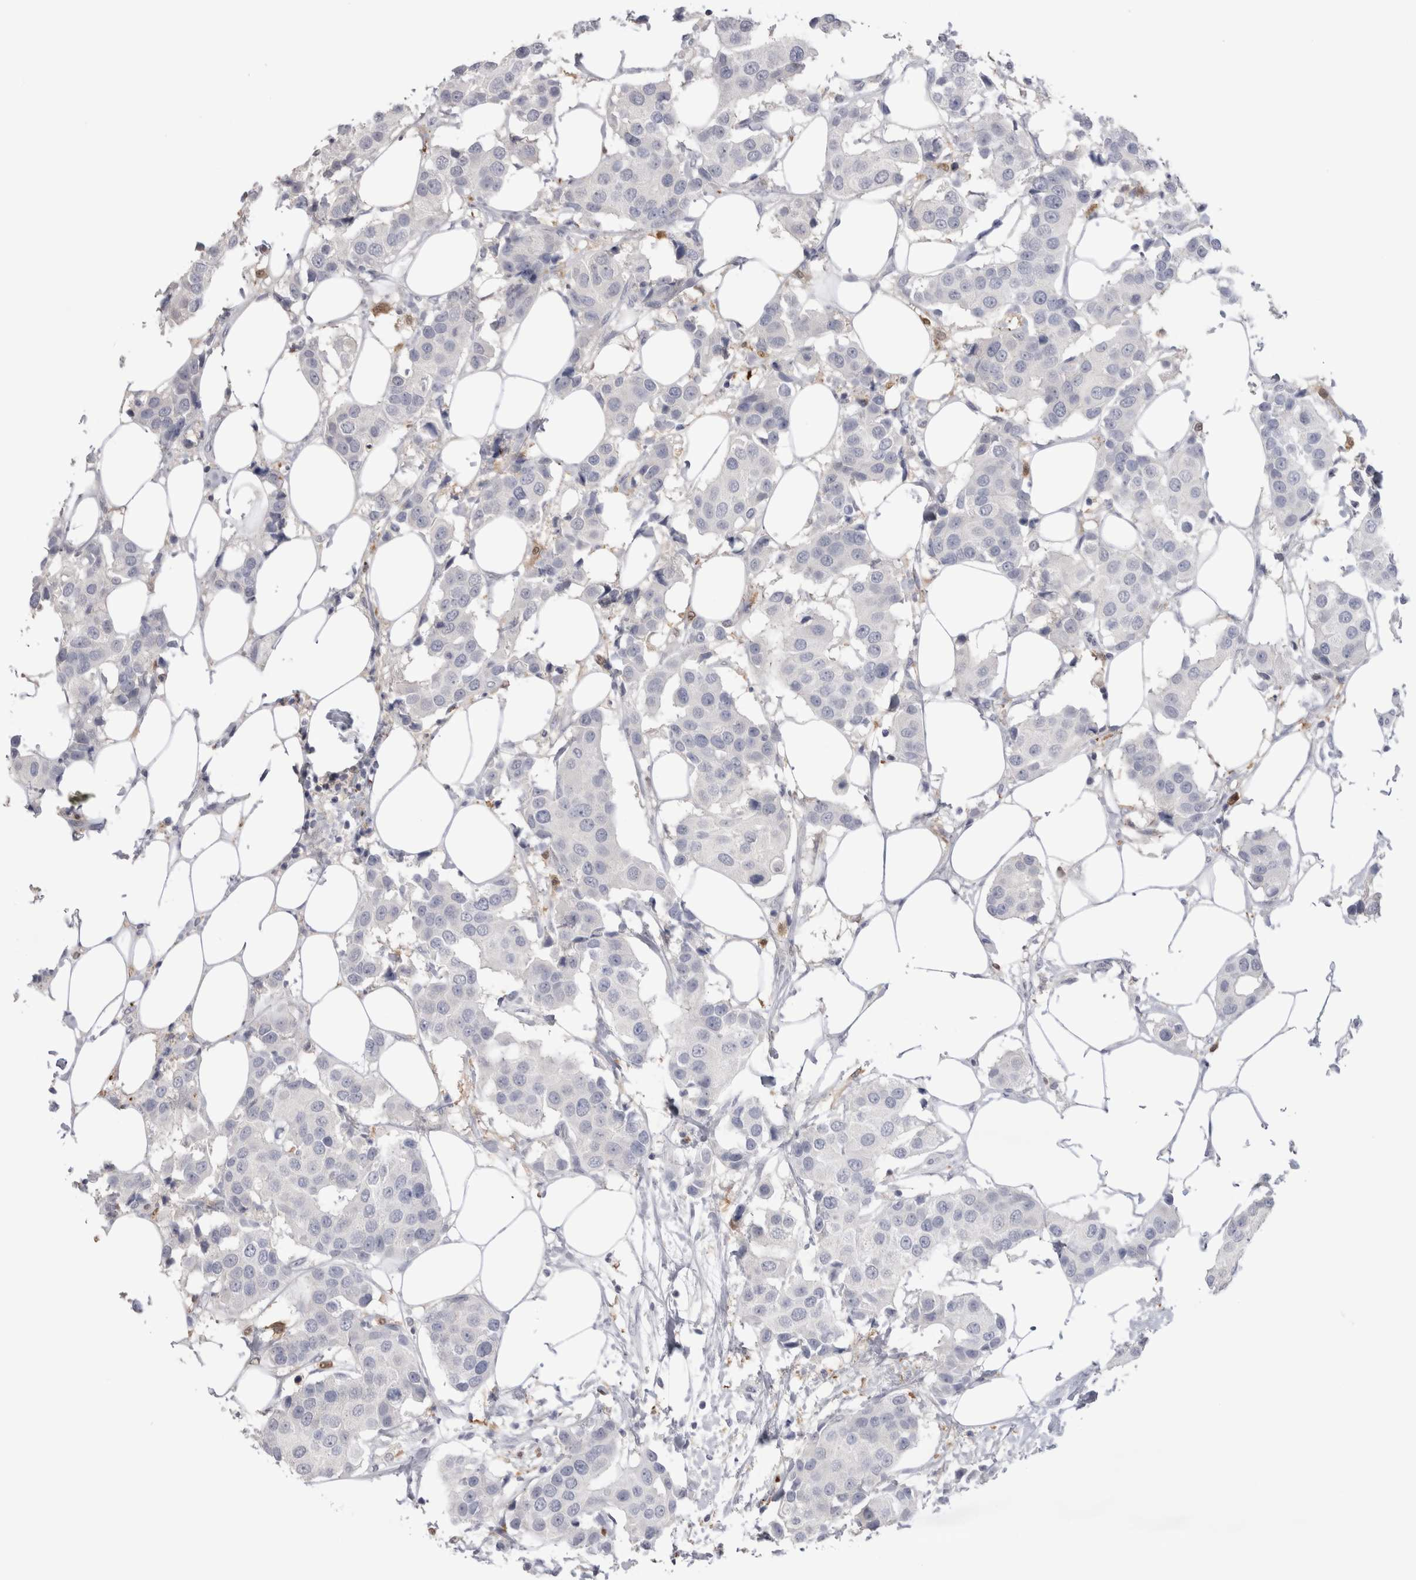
{"staining": {"intensity": "negative", "quantity": "none", "location": "none"}, "tissue": "breast cancer", "cell_type": "Tumor cells", "image_type": "cancer", "snomed": [{"axis": "morphology", "description": "Normal tissue, NOS"}, {"axis": "morphology", "description": "Duct carcinoma"}, {"axis": "topography", "description": "Breast"}], "caption": "Tumor cells are negative for protein expression in human breast cancer.", "gene": "SUCNR1", "patient": {"sex": "female", "age": 39}}